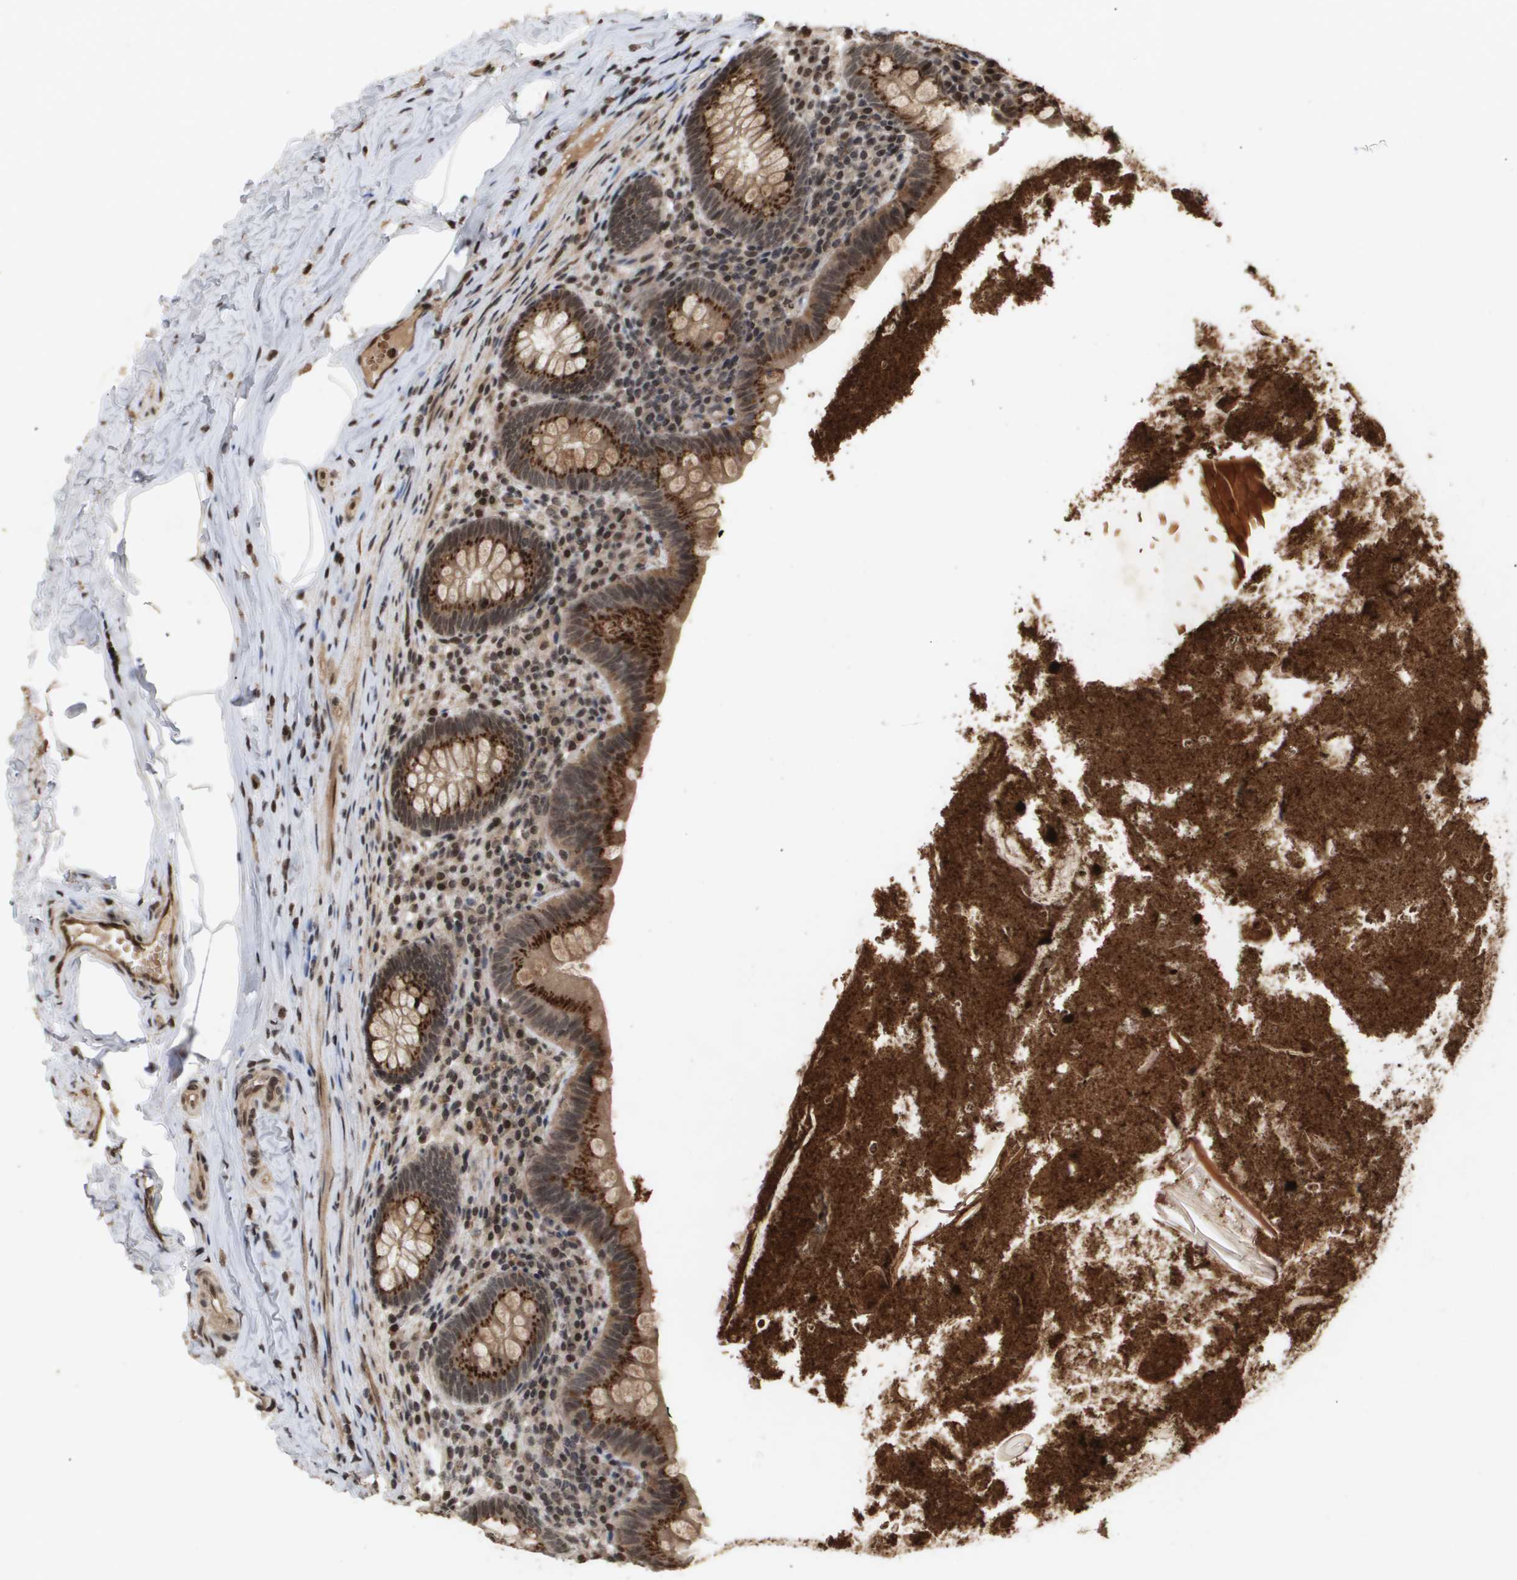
{"staining": {"intensity": "strong", "quantity": ">75%", "location": "cytoplasmic/membranous"}, "tissue": "appendix", "cell_type": "Glandular cells", "image_type": "normal", "snomed": [{"axis": "morphology", "description": "Normal tissue, NOS"}, {"axis": "topography", "description": "Appendix"}], "caption": "Immunohistochemical staining of benign human appendix exhibits high levels of strong cytoplasmic/membranous expression in approximately >75% of glandular cells.", "gene": "HSPA6", "patient": {"sex": "male", "age": 52}}